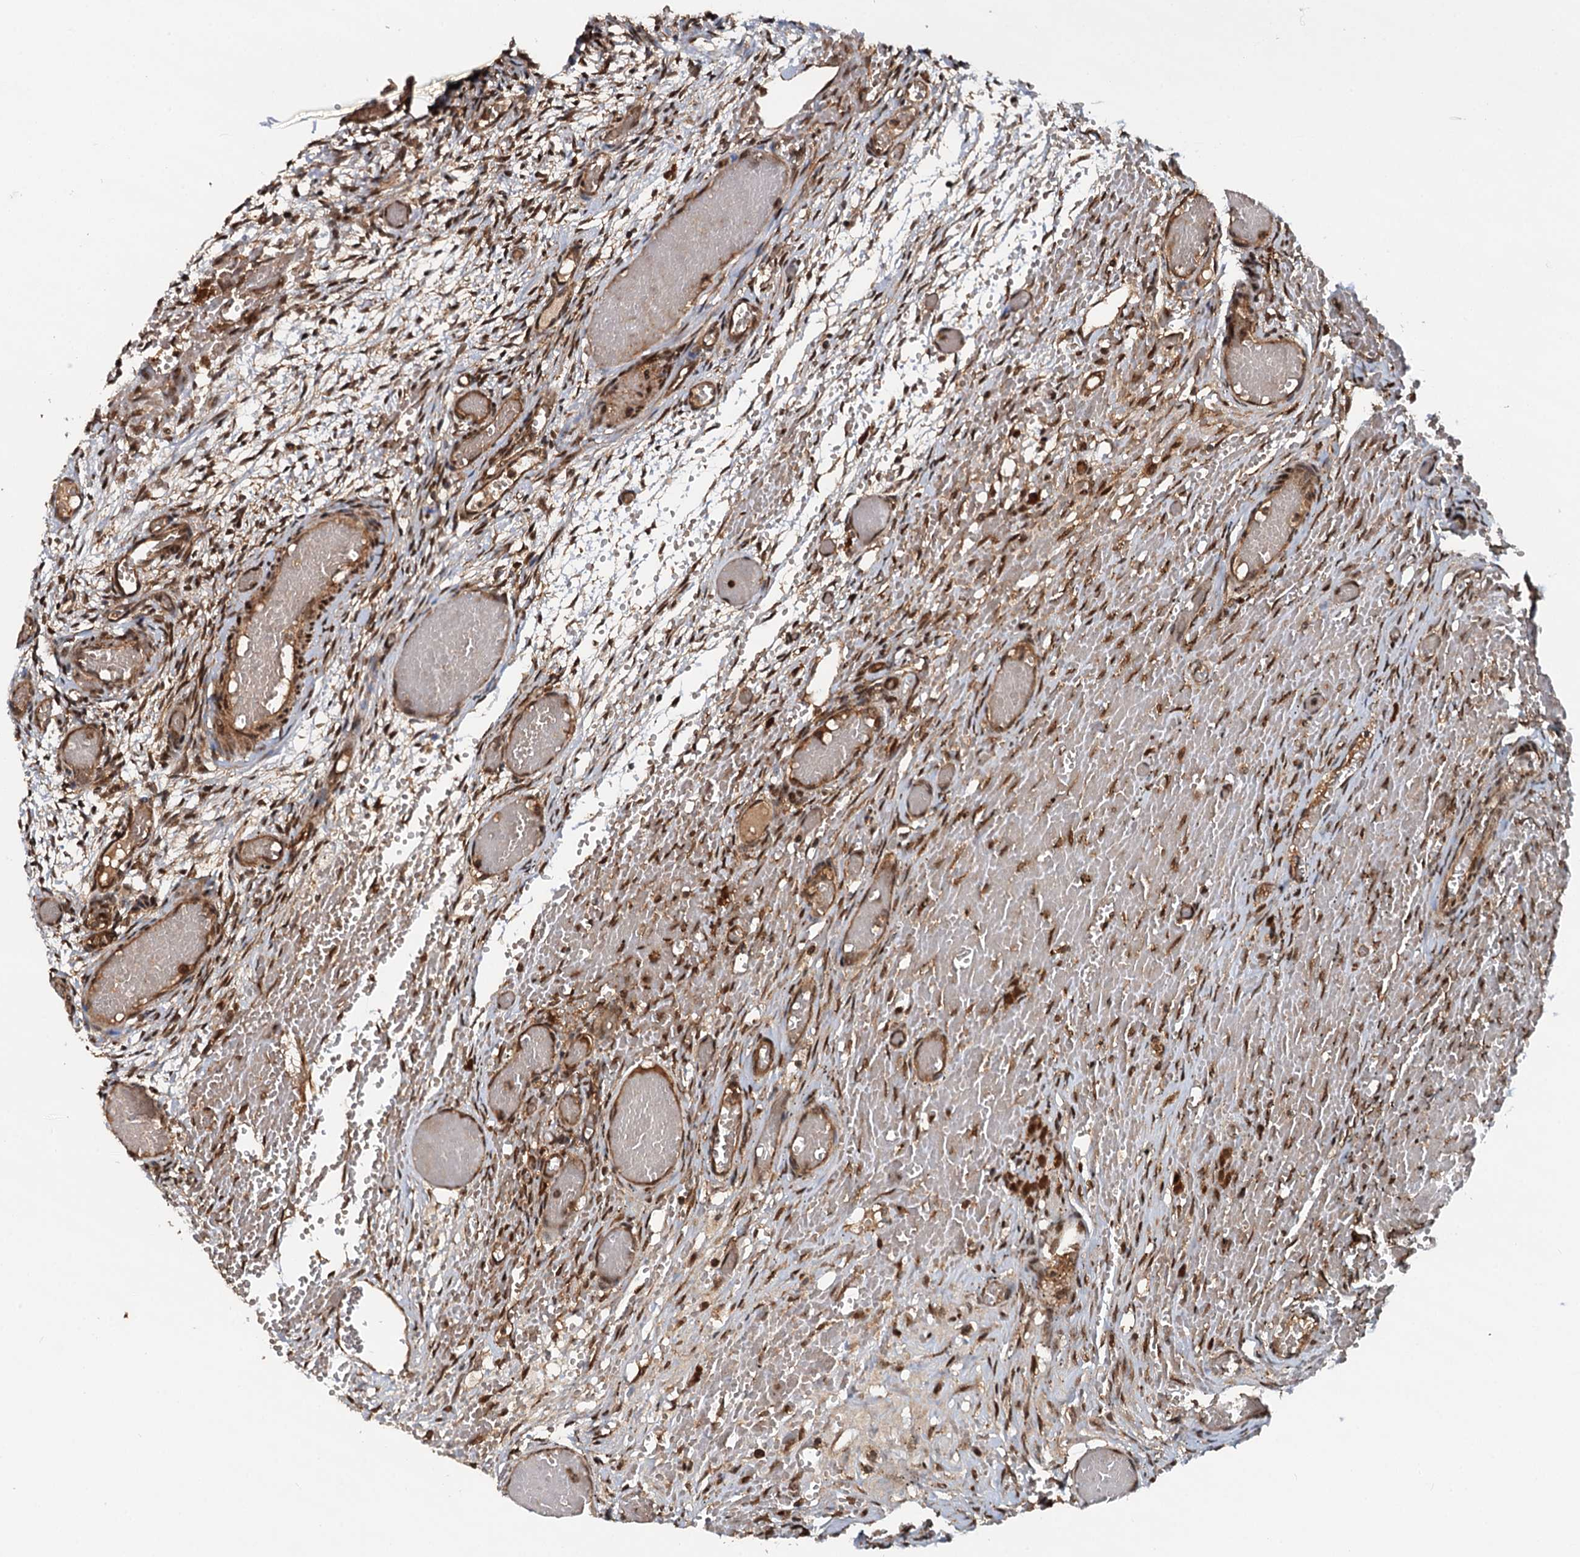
{"staining": {"intensity": "moderate", "quantity": ">75%", "location": "cytoplasmic/membranous,nuclear"}, "tissue": "ovary", "cell_type": "Ovarian stroma cells", "image_type": "normal", "snomed": [{"axis": "morphology", "description": "Adenocarcinoma, NOS"}, {"axis": "topography", "description": "Endometrium"}], "caption": "This photomicrograph demonstrates immunohistochemistry staining of unremarkable ovary, with medium moderate cytoplasmic/membranous,nuclear staining in about >75% of ovarian stroma cells.", "gene": "STUB1", "patient": {"sex": "female", "age": 32}}